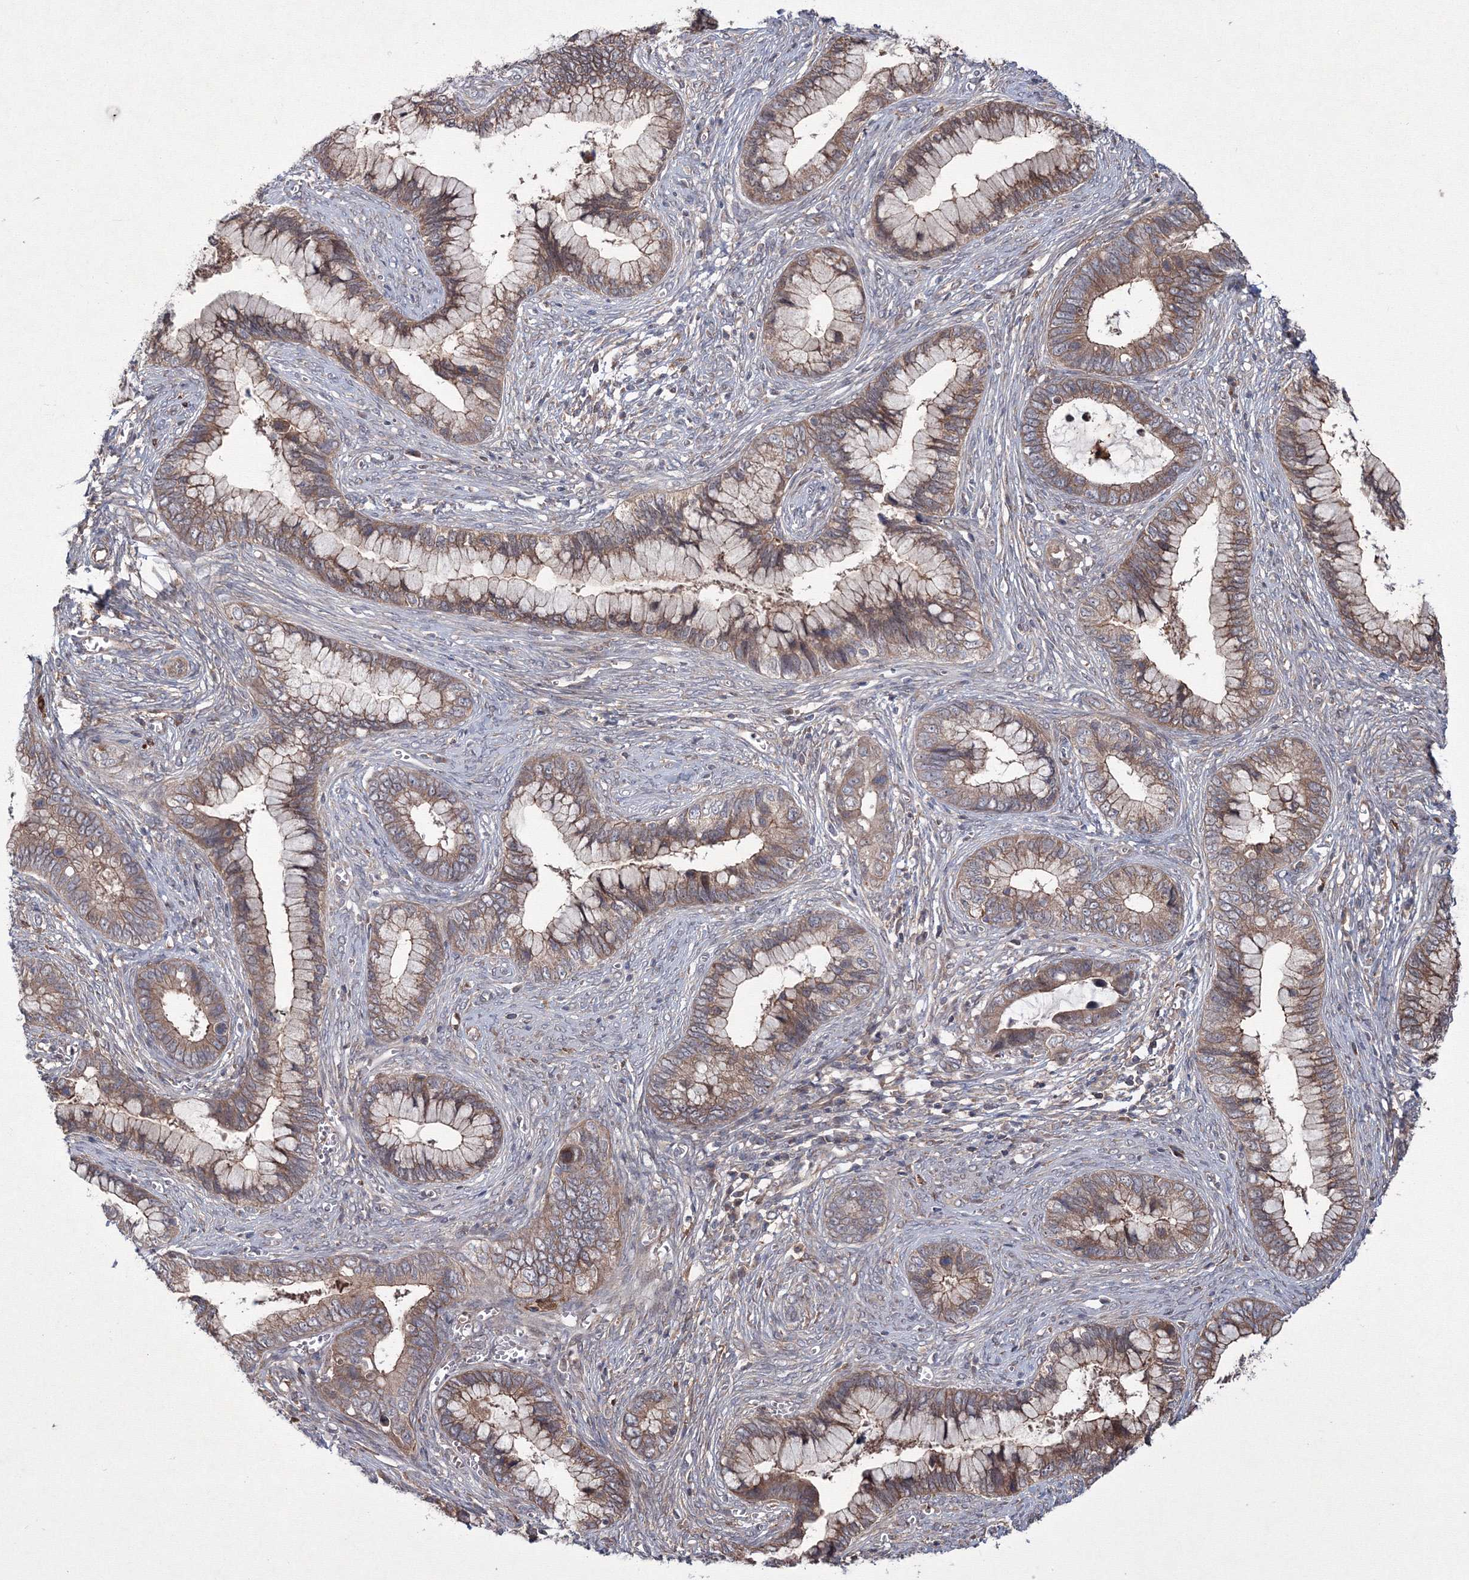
{"staining": {"intensity": "moderate", "quantity": ">75%", "location": "cytoplasmic/membranous"}, "tissue": "cervical cancer", "cell_type": "Tumor cells", "image_type": "cancer", "snomed": [{"axis": "morphology", "description": "Adenocarcinoma, NOS"}, {"axis": "topography", "description": "Cervix"}], "caption": "Immunohistochemical staining of human cervical cancer (adenocarcinoma) displays moderate cytoplasmic/membranous protein positivity in about >75% of tumor cells.", "gene": "RANBP3L", "patient": {"sex": "female", "age": 44}}